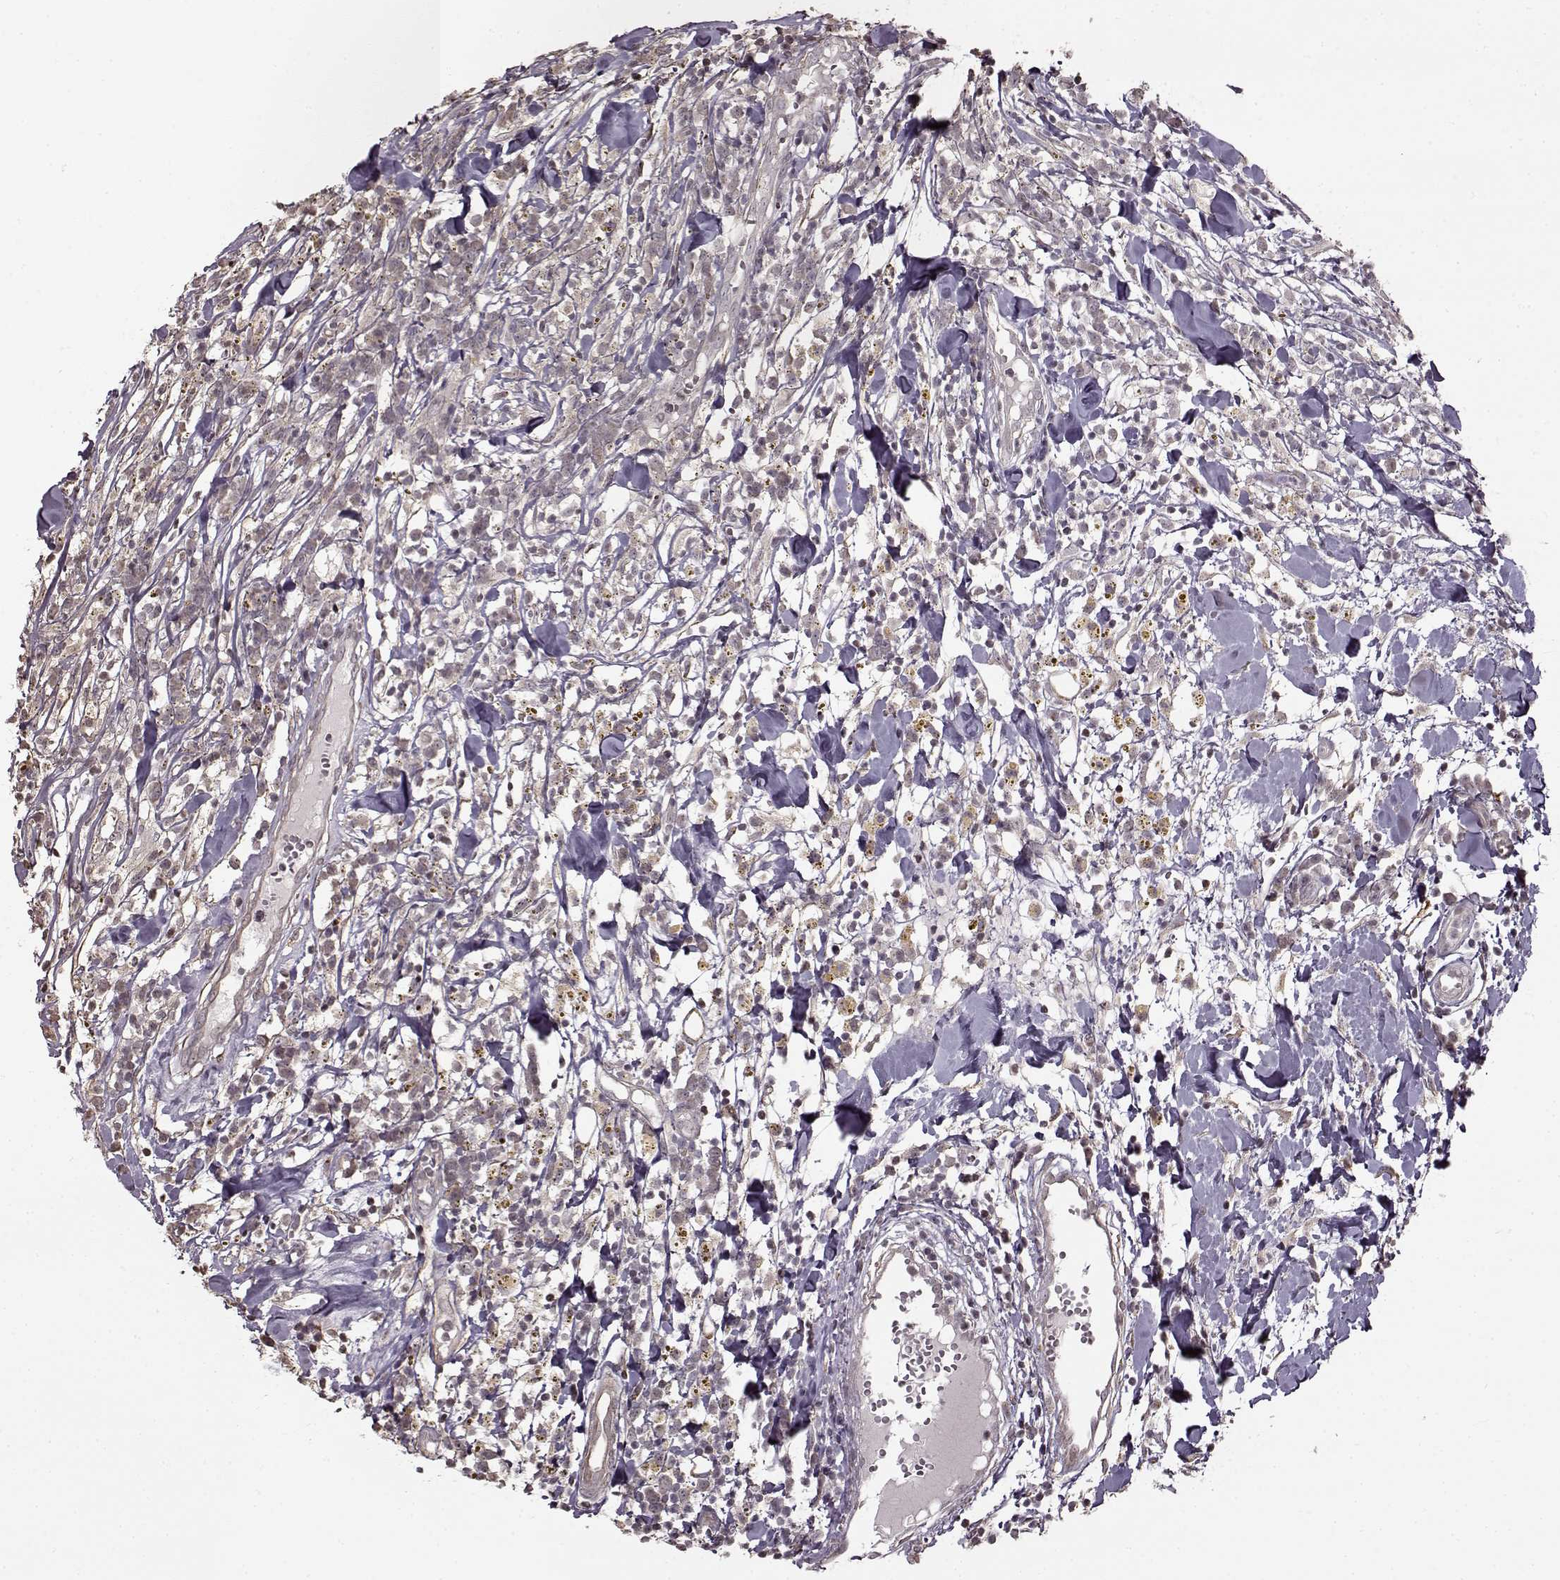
{"staining": {"intensity": "negative", "quantity": "none", "location": "none"}, "tissue": "breast cancer", "cell_type": "Tumor cells", "image_type": "cancer", "snomed": [{"axis": "morphology", "description": "Duct carcinoma"}, {"axis": "topography", "description": "Breast"}], "caption": "This is a photomicrograph of immunohistochemistry staining of breast cancer (intraductal carcinoma), which shows no expression in tumor cells. (DAB (3,3'-diaminobenzidine) immunohistochemistry (IHC) with hematoxylin counter stain).", "gene": "FSHB", "patient": {"sex": "female", "age": 30}}